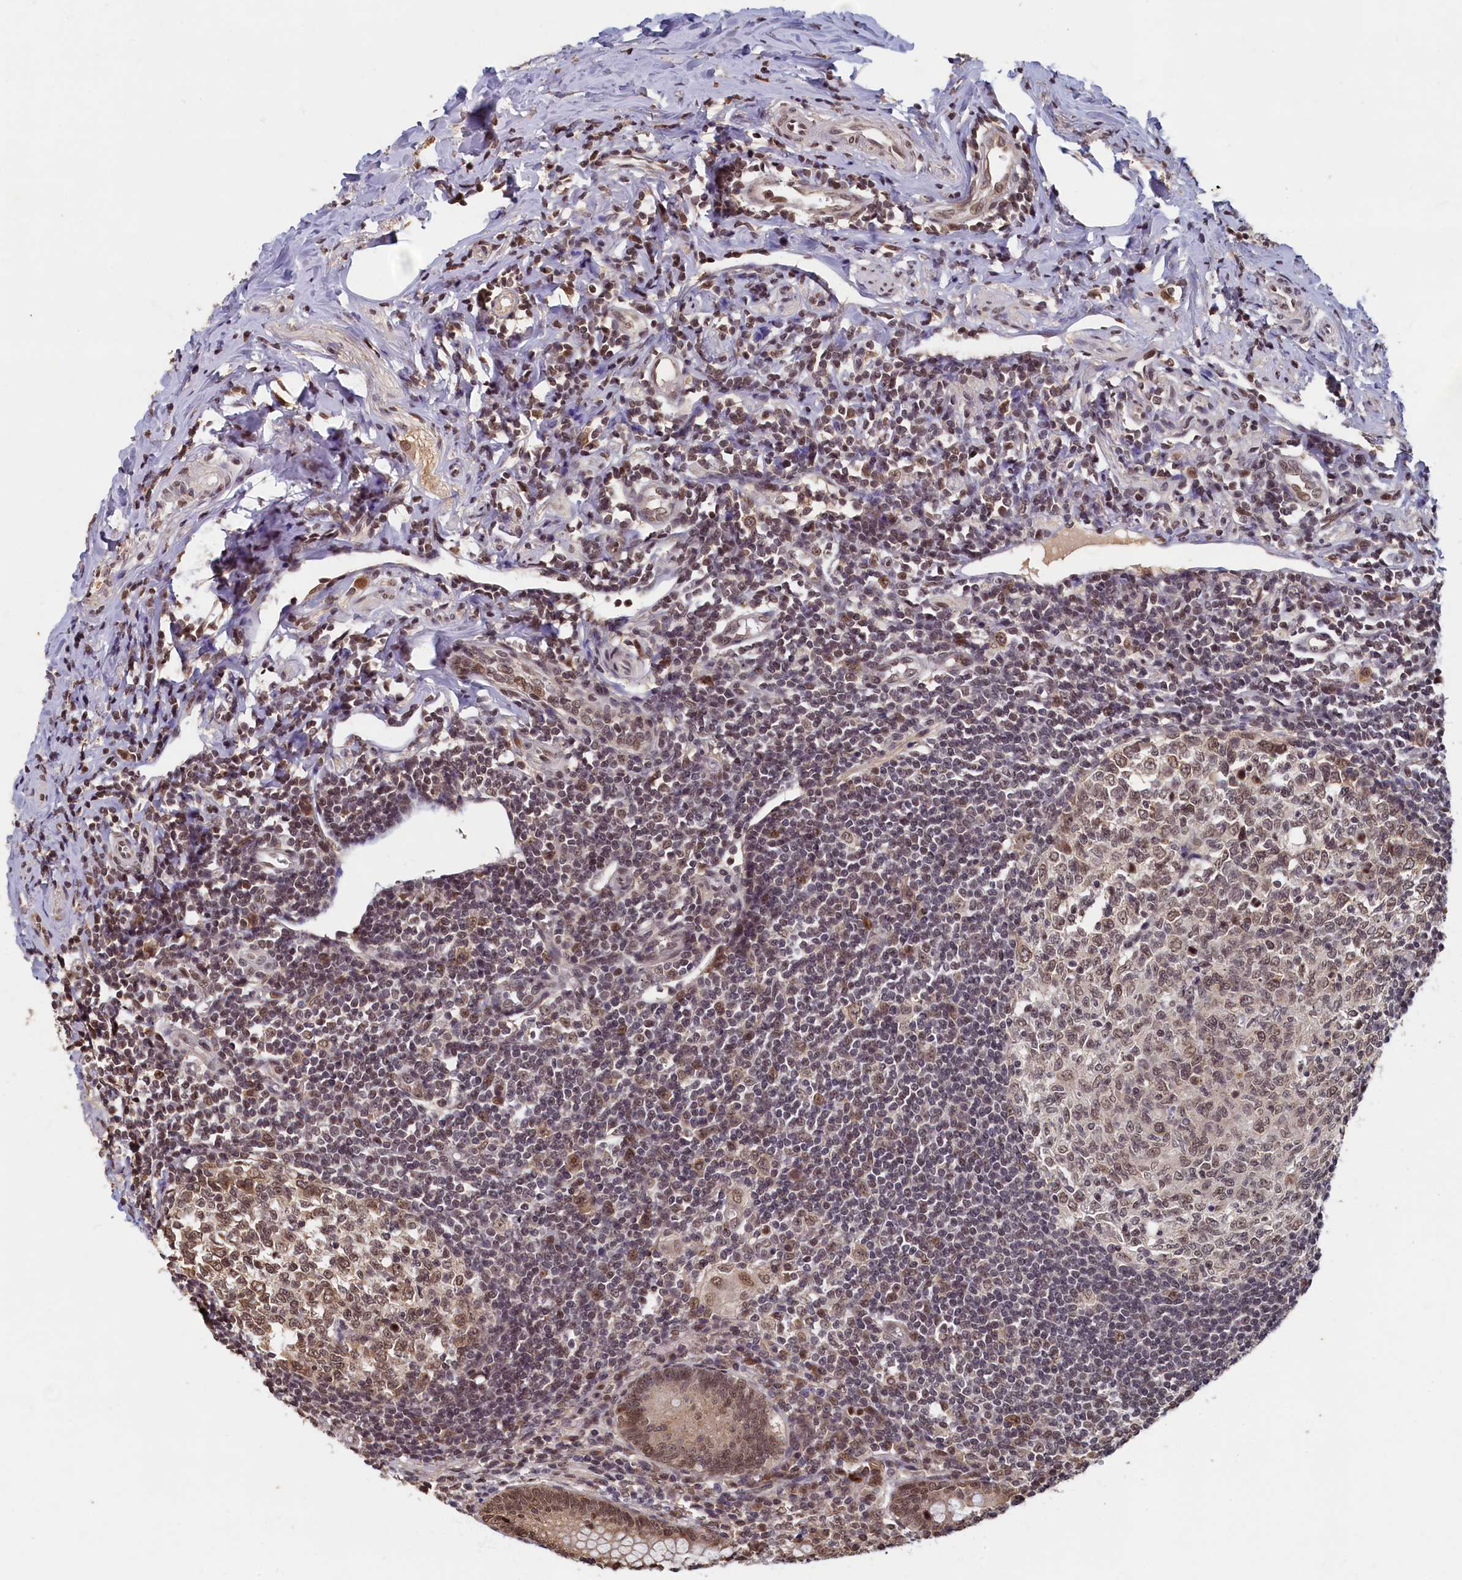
{"staining": {"intensity": "moderate", "quantity": ">75%", "location": "cytoplasmic/membranous,nuclear"}, "tissue": "appendix", "cell_type": "Glandular cells", "image_type": "normal", "snomed": [{"axis": "morphology", "description": "Normal tissue, NOS"}, {"axis": "topography", "description": "Appendix"}], "caption": "Appendix stained with a brown dye shows moderate cytoplasmic/membranous,nuclear positive expression in approximately >75% of glandular cells.", "gene": "CKAP2L", "patient": {"sex": "female", "age": 33}}